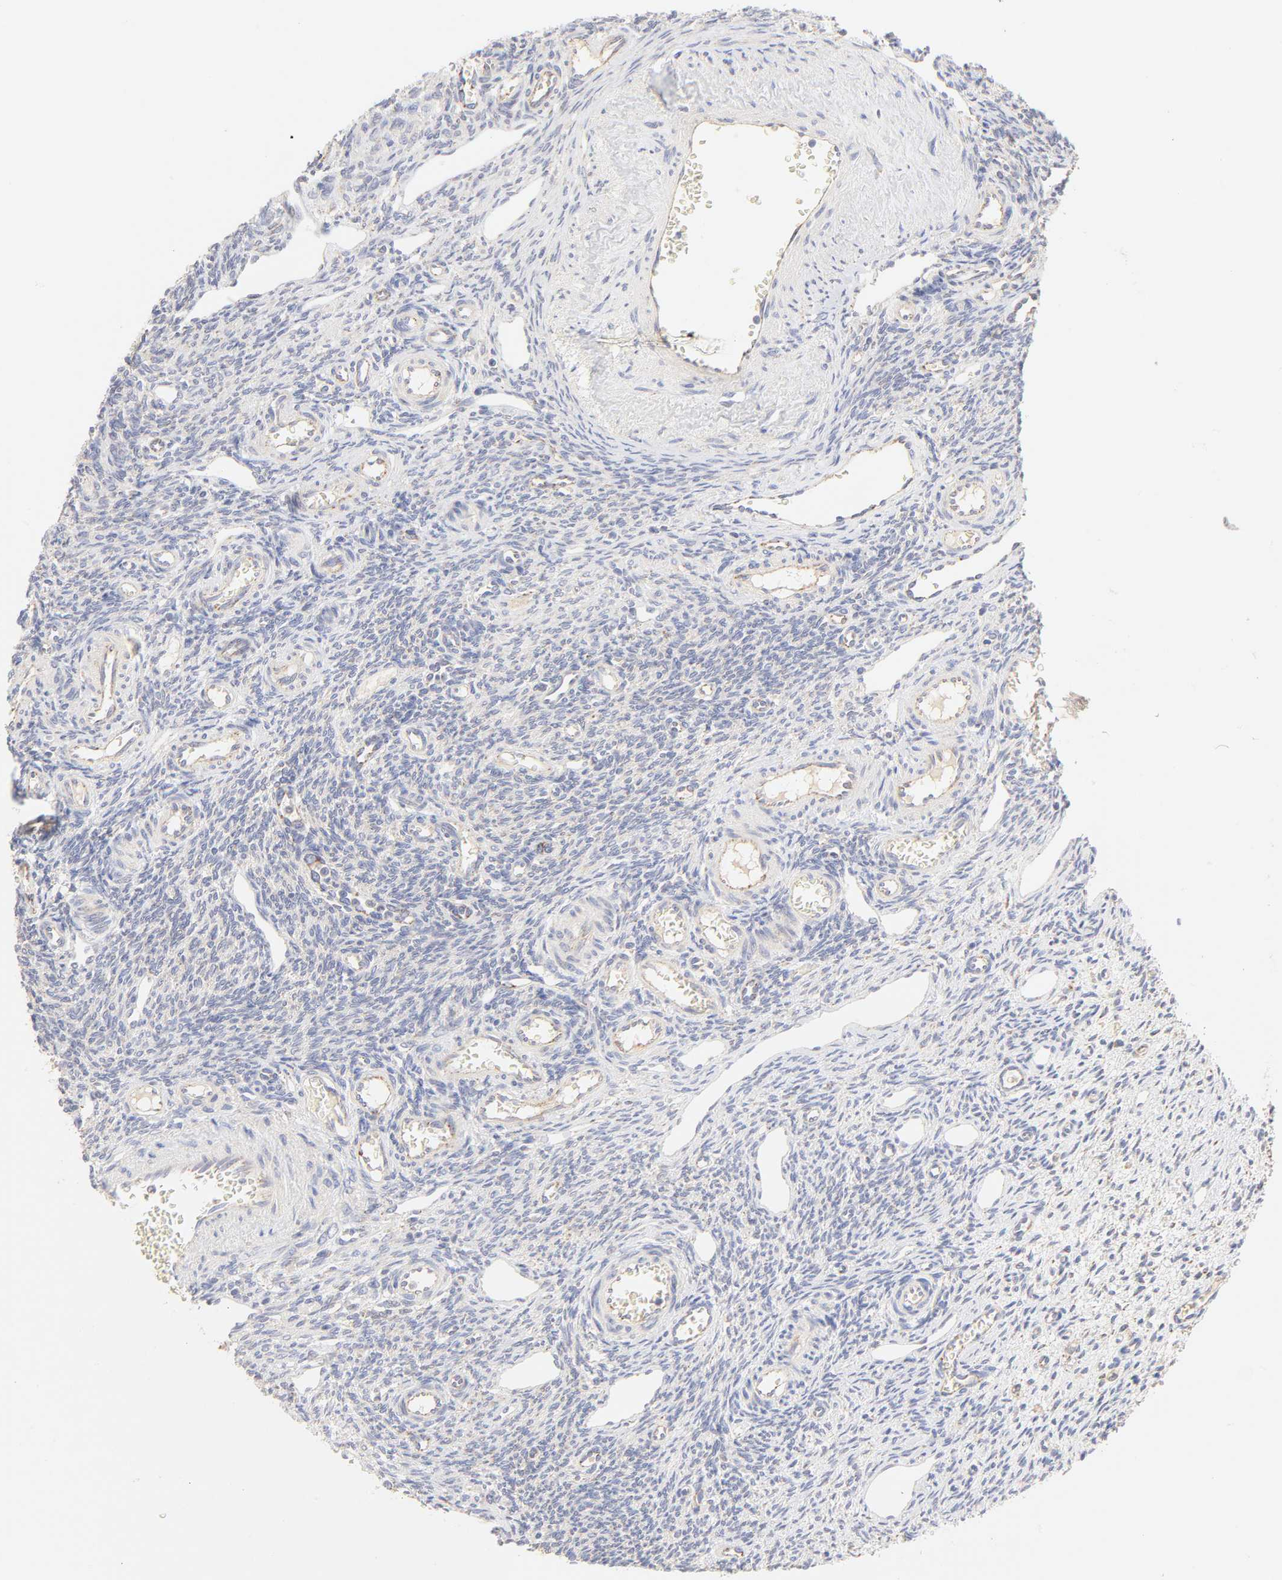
{"staining": {"intensity": "negative", "quantity": "none", "location": "none"}, "tissue": "ovary", "cell_type": "Follicle cells", "image_type": "normal", "snomed": [{"axis": "morphology", "description": "Normal tissue, NOS"}, {"axis": "topography", "description": "Ovary"}], "caption": "Immunohistochemical staining of unremarkable human ovary displays no significant positivity in follicle cells. Brightfield microscopy of IHC stained with DAB (brown) and hematoxylin (blue), captured at high magnification.", "gene": "MTERF2", "patient": {"sex": "female", "age": 33}}